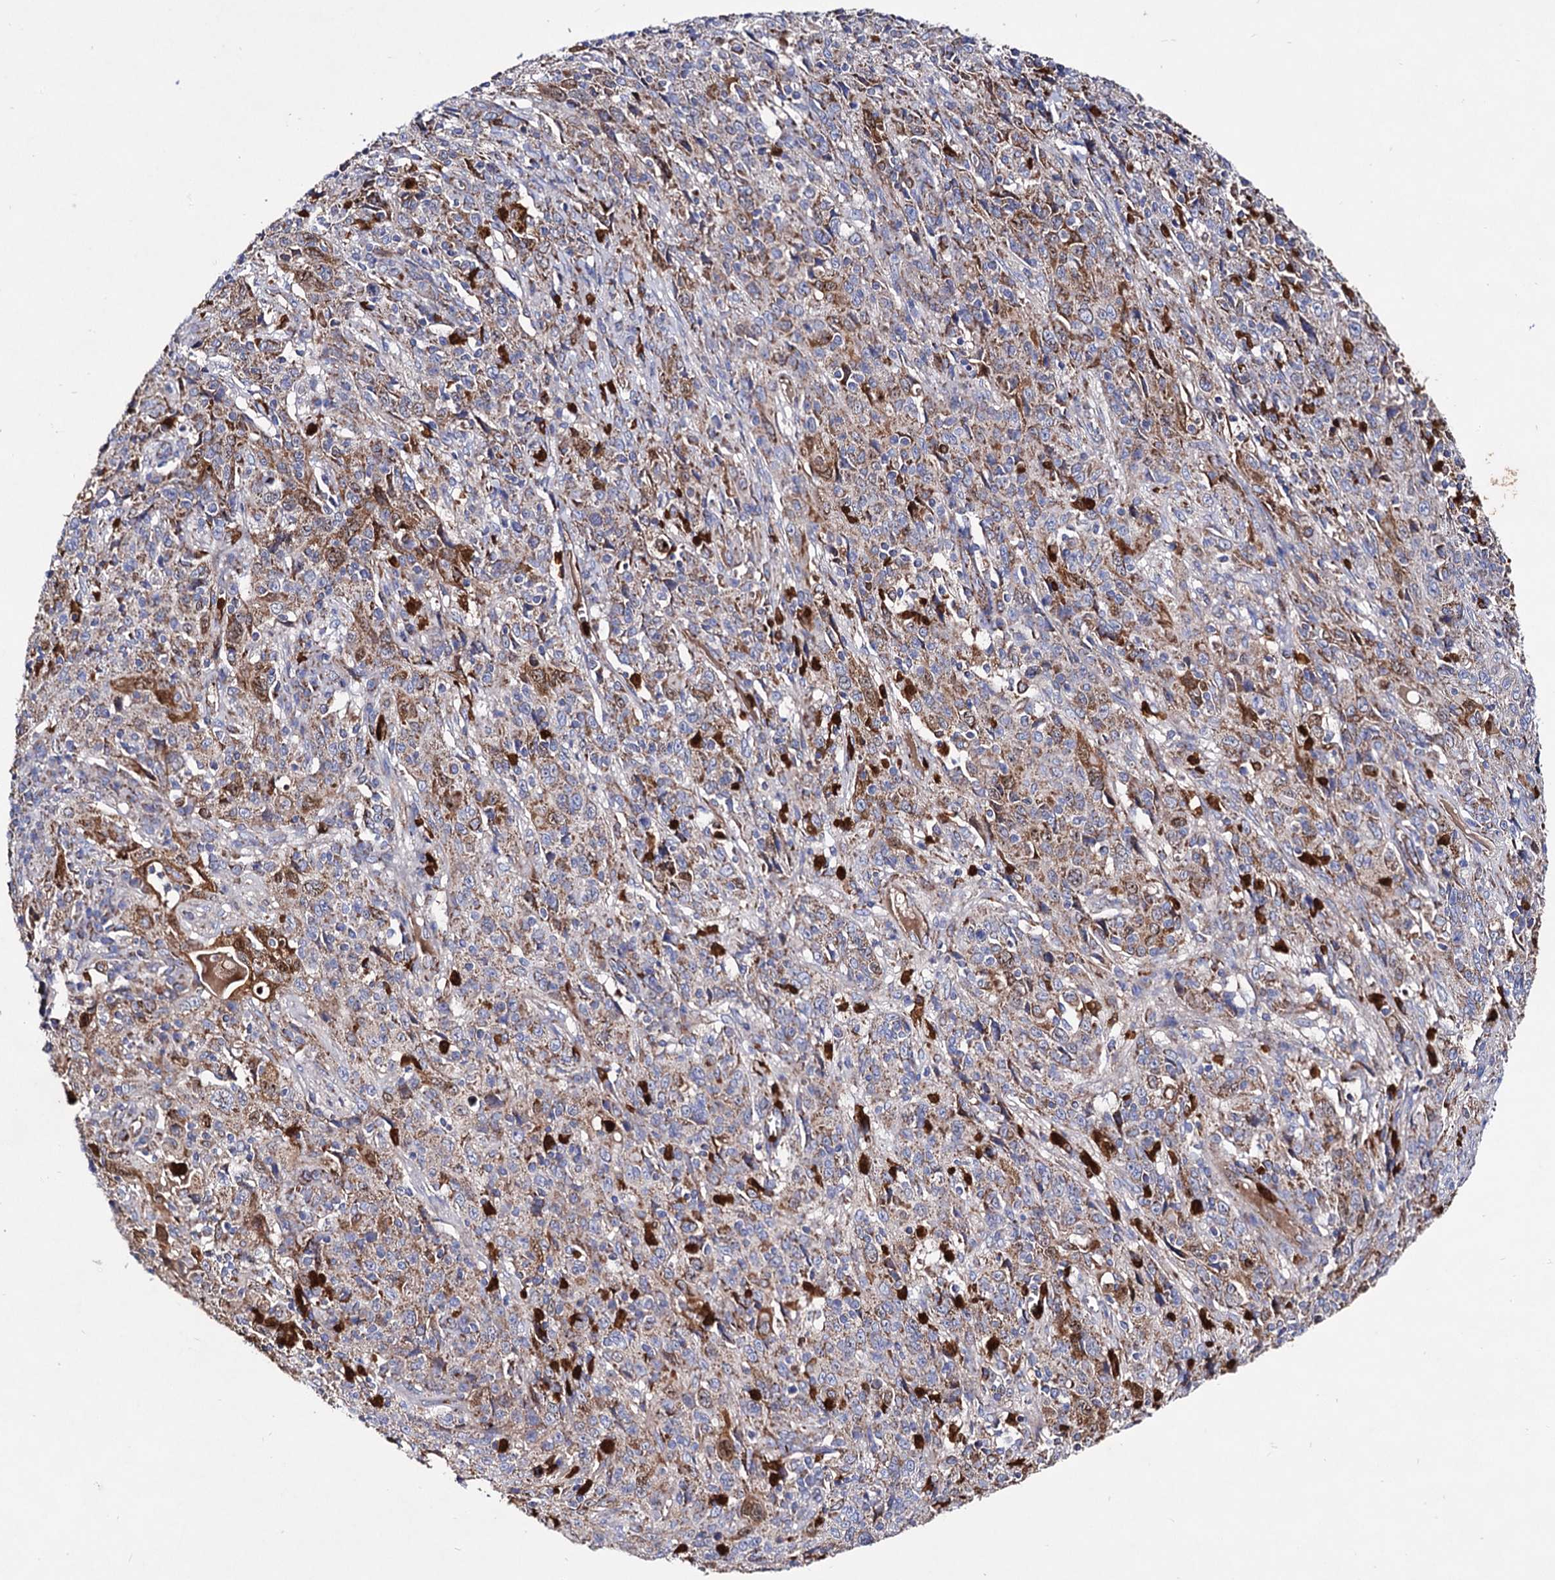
{"staining": {"intensity": "strong", "quantity": "<25%", "location": "cytoplasmic/membranous,nuclear"}, "tissue": "cervical cancer", "cell_type": "Tumor cells", "image_type": "cancer", "snomed": [{"axis": "morphology", "description": "Squamous cell carcinoma, NOS"}, {"axis": "topography", "description": "Cervix"}], "caption": "There is medium levels of strong cytoplasmic/membranous and nuclear expression in tumor cells of cervical squamous cell carcinoma, as demonstrated by immunohistochemical staining (brown color).", "gene": "ACAD9", "patient": {"sex": "female", "age": 46}}